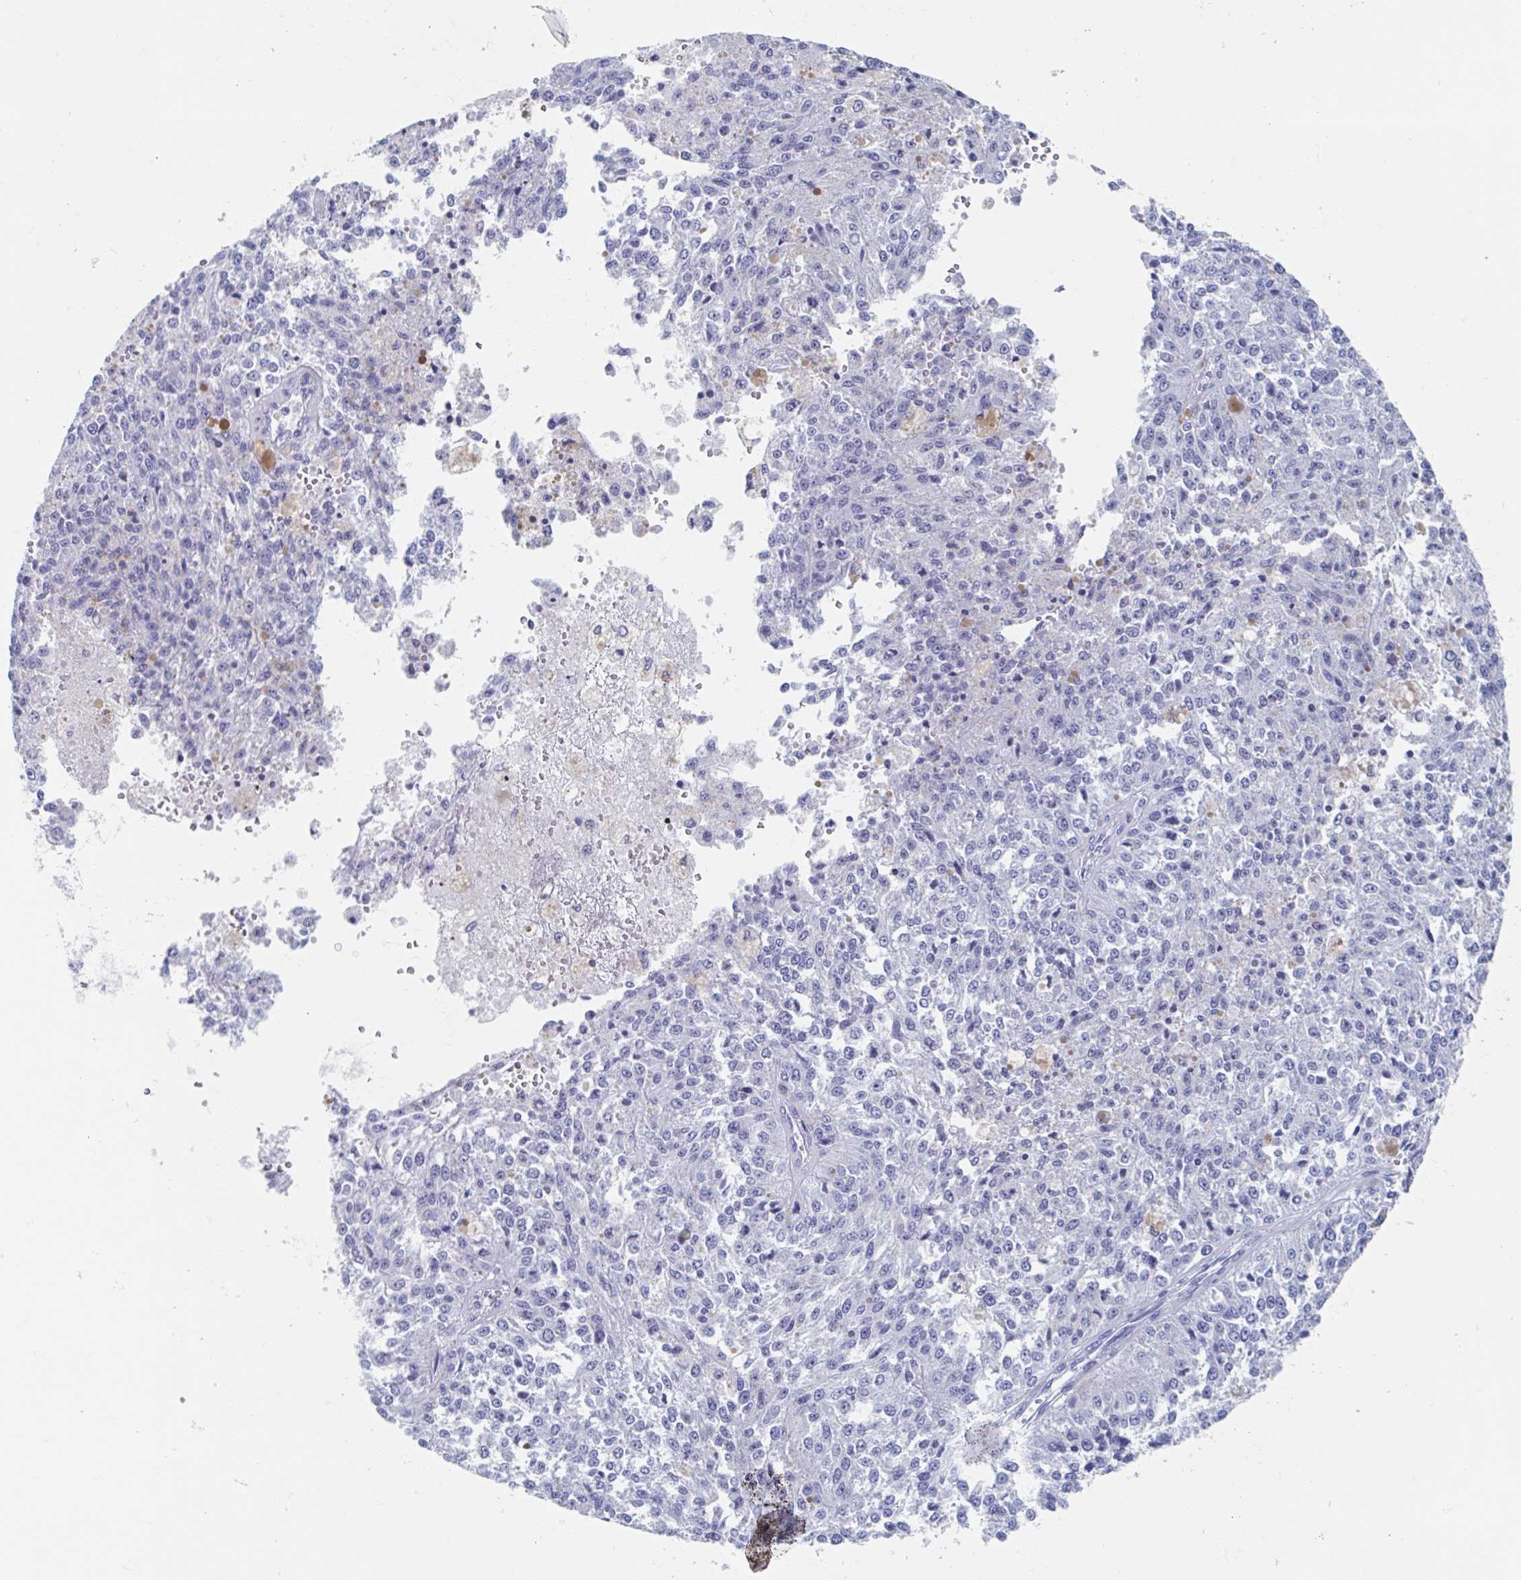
{"staining": {"intensity": "negative", "quantity": "none", "location": "none"}, "tissue": "melanoma", "cell_type": "Tumor cells", "image_type": "cancer", "snomed": [{"axis": "morphology", "description": "Malignant melanoma, Metastatic site"}, {"axis": "topography", "description": "Lymph node"}], "caption": "Tumor cells show no significant protein expression in malignant melanoma (metastatic site).", "gene": "HDGFL1", "patient": {"sex": "female", "age": 64}}